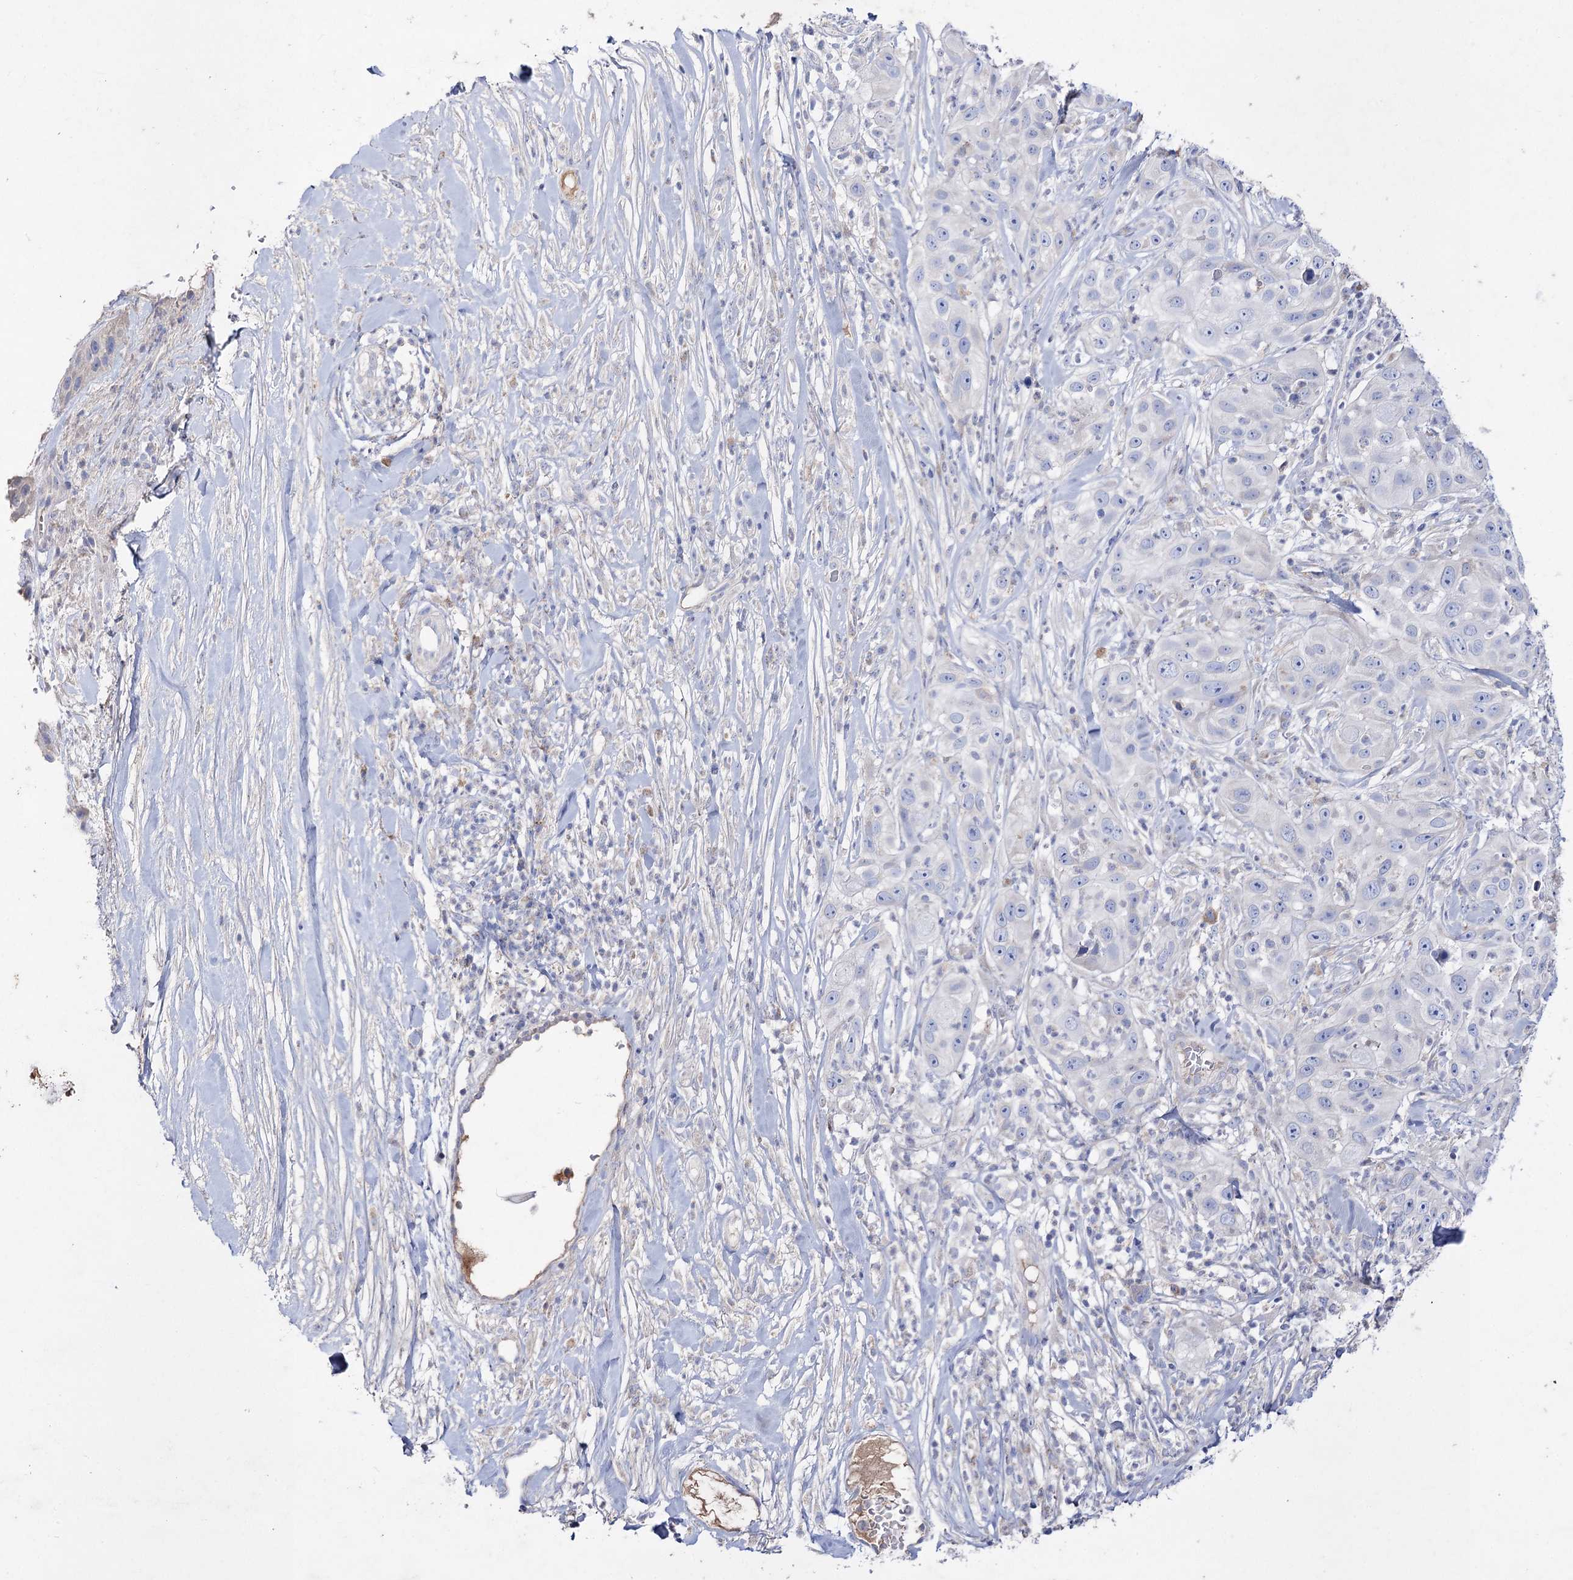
{"staining": {"intensity": "negative", "quantity": "none", "location": "none"}, "tissue": "skin cancer", "cell_type": "Tumor cells", "image_type": "cancer", "snomed": [{"axis": "morphology", "description": "Squamous cell carcinoma, NOS"}, {"axis": "topography", "description": "Skin"}], "caption": "DAB (3,3'-diaminobenzidine) immunohistochemical staining of human skin squamous cell carcinoma reveals no significant positivity in tumor cells.", "gene": "NAGLU", "patient": {"sex": "female", "age": 44}}